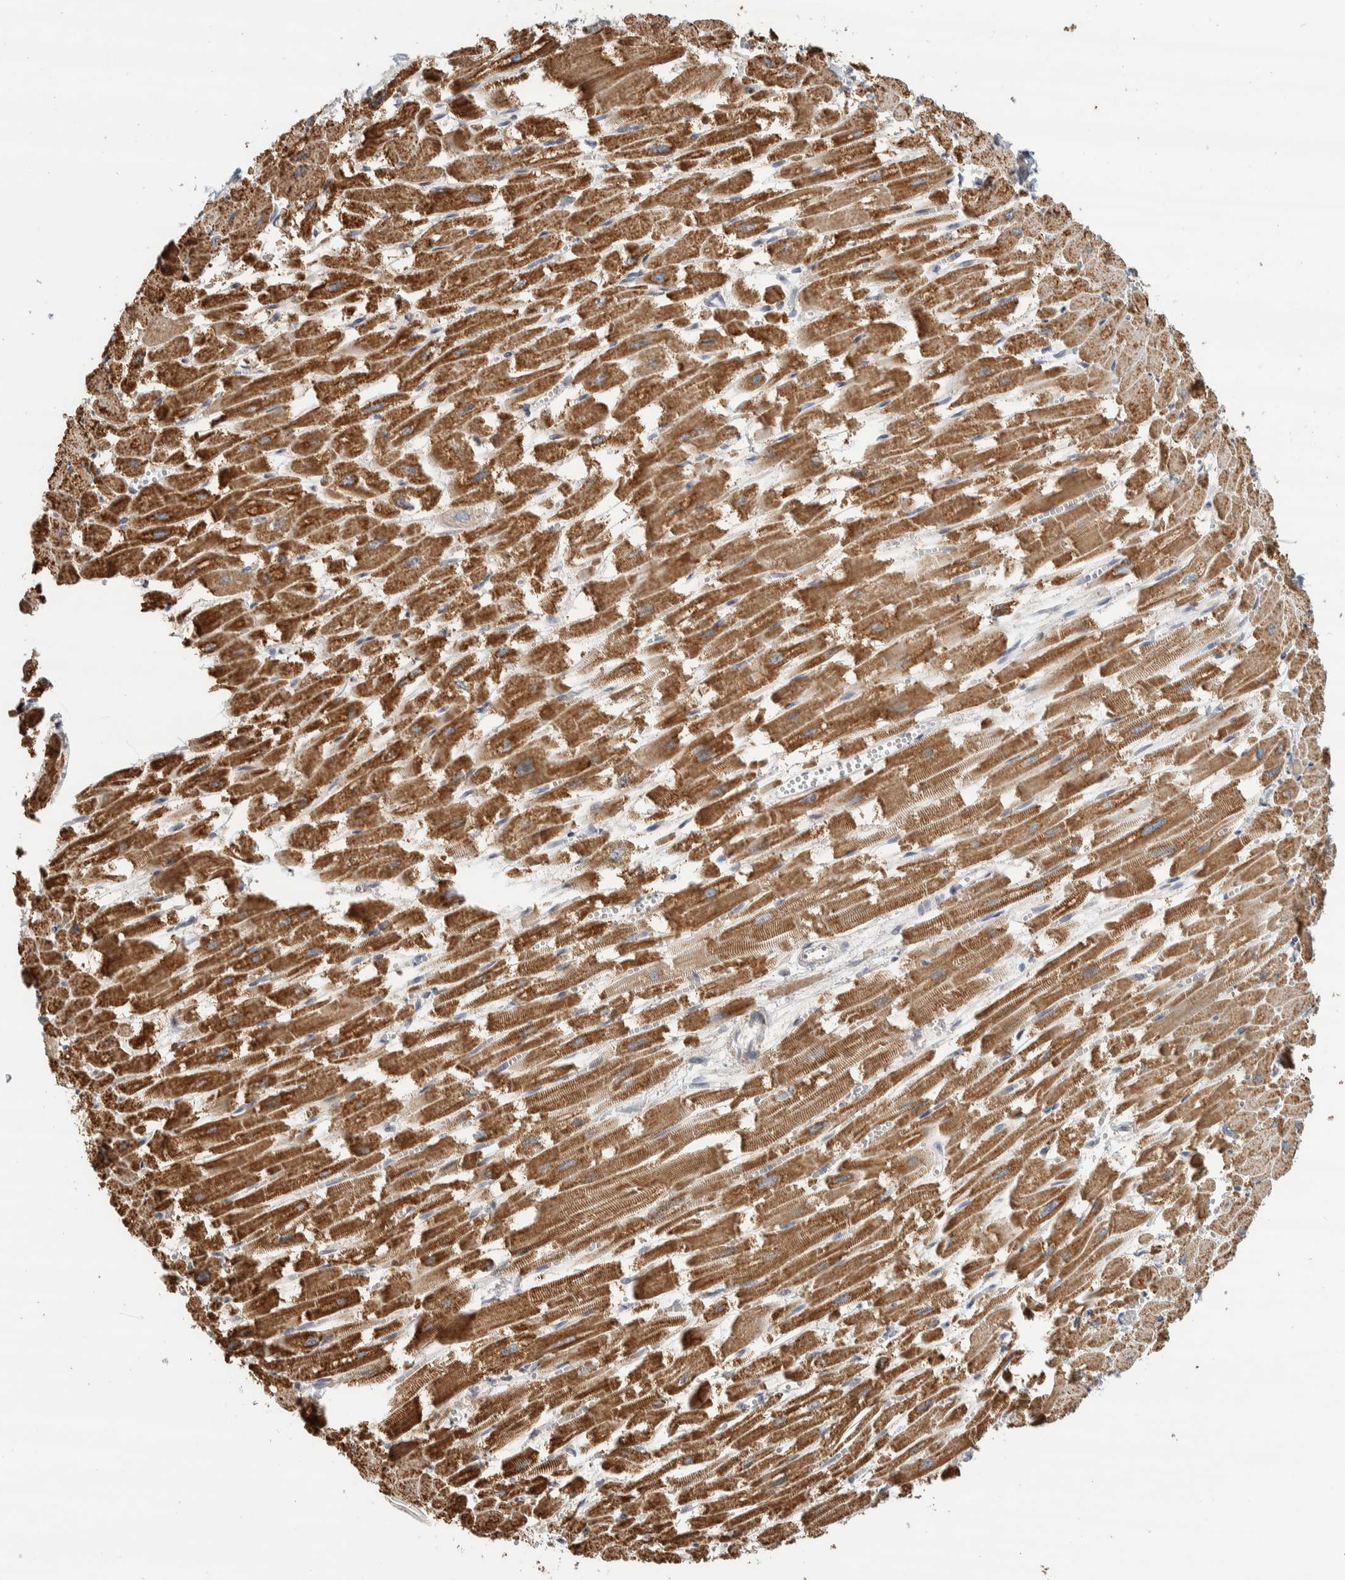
{"staining": {"intensity": "strong", "quantity": ">75%", "location": "cytoplasmic/membranous"}, "tissue": "heart muscle", "cell_type": "Cardiomyocytes", "image_type": "normal", "snomed": [{"axis": "morphology", "description": "Normal tissue, NOS"}, {"axis": "topography", "description": "Heart"}], "caption": "This histopathology image shows normal heart muscle stained with IHC to label a protein in brown. The cytoplasmic/membranous of cardiomyocytes show strong positivity for the protein. Nuclei are counter-stained blue.", "gene": "AFP", "patient": {"sex": "male", "age": 54}}